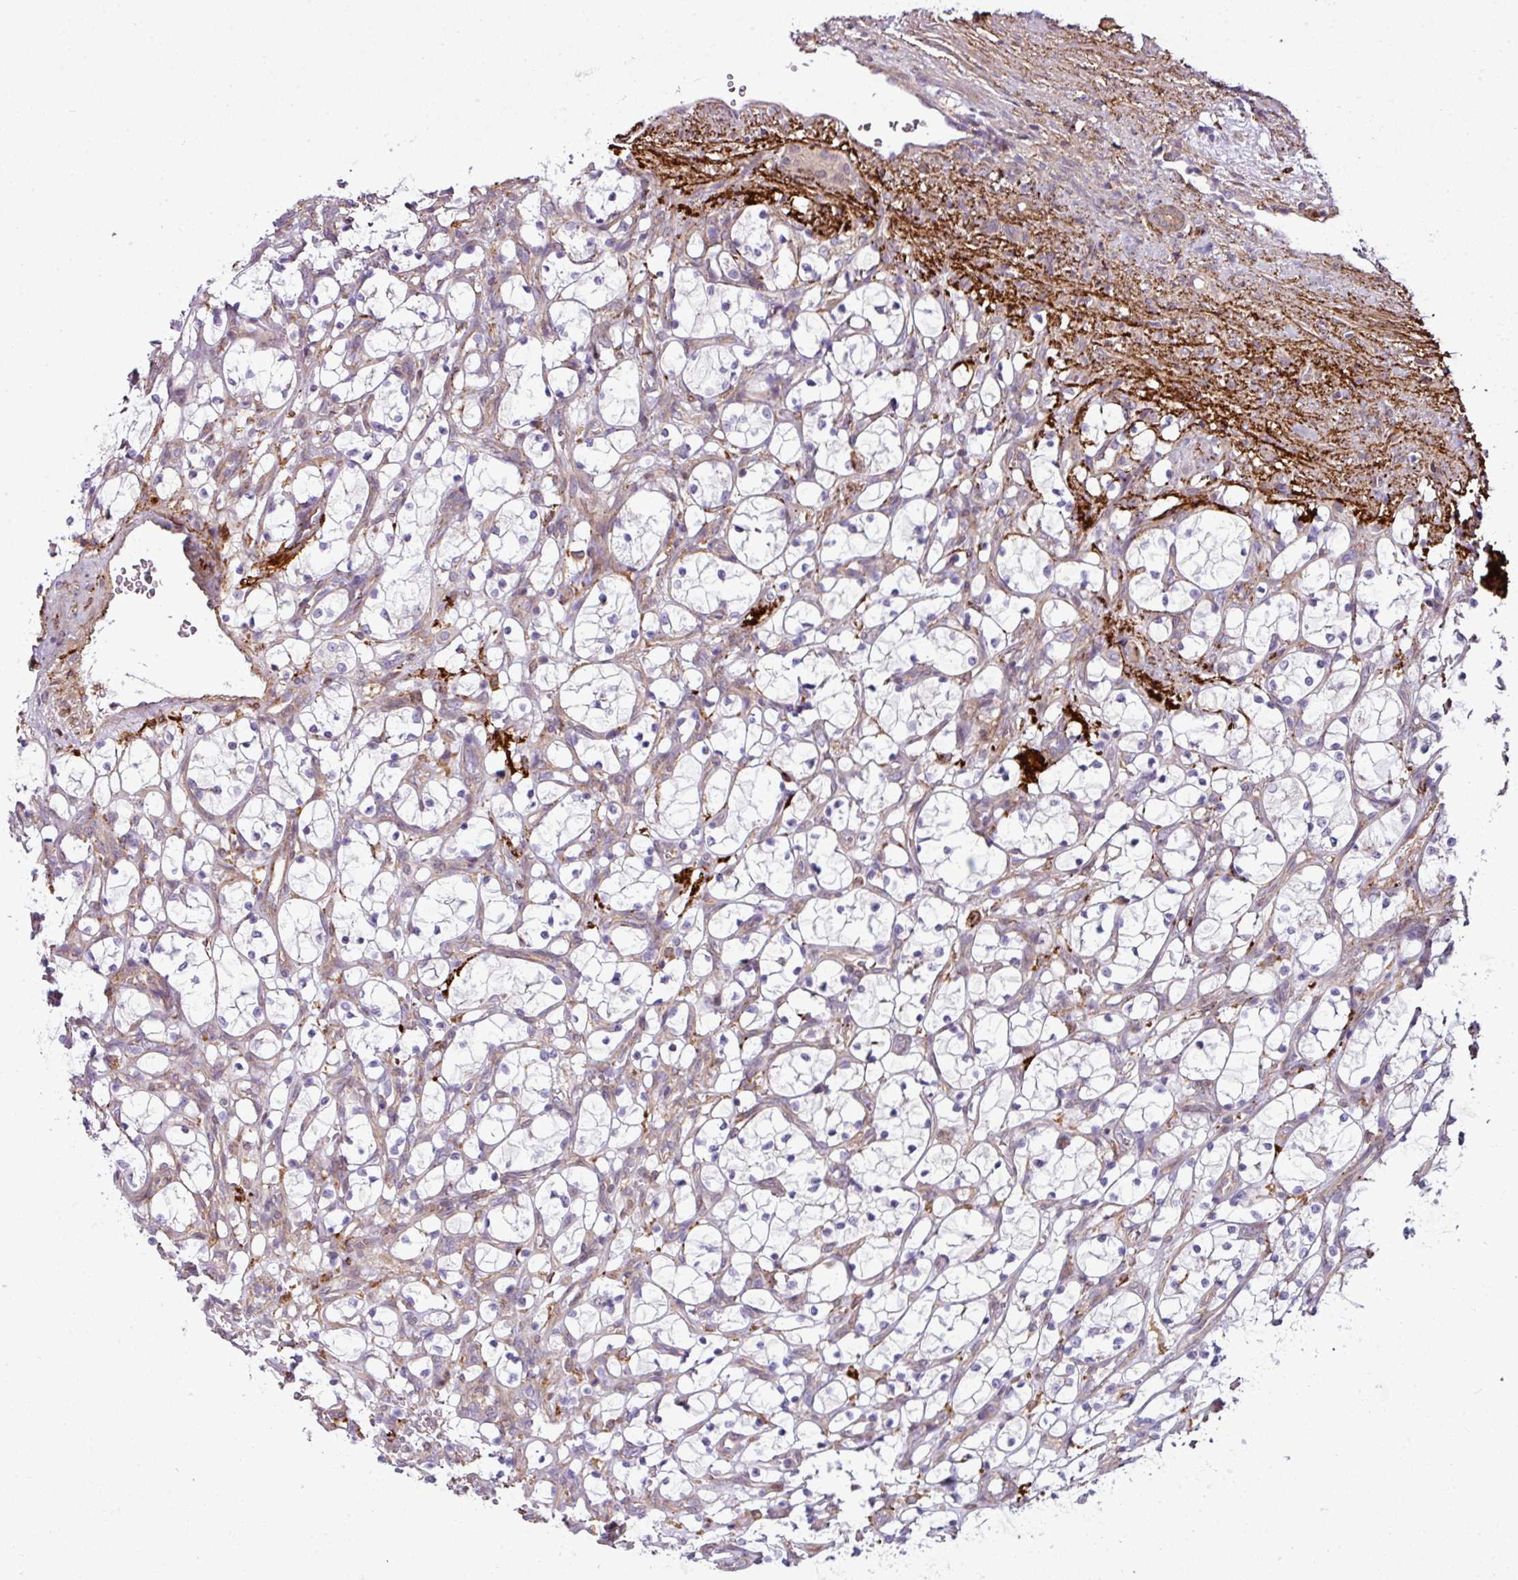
{"staining": {"intensity": "negative", "quantity": "none", "location": "none"}, "tissue": "renal cancer", "cell_type": "Tumor cells", "image_type": "cancer", "snomed": [{"axis": "morphology", "description": "Adenocarcinoma, NOS"}, {"axis": "topography", "description": "Kidney"}], "caption": "Immunohistochemistry of renal cancer exhibits no positivity in tumor cells. Brightfield microscopy of IHC stained with DAB (3,3'-diaminobenzidine) (brown) and hematoxylin (blue), captured at high magnification.", "gene": "COL8A1", "patient": {"sex": "female", "age": 69}}